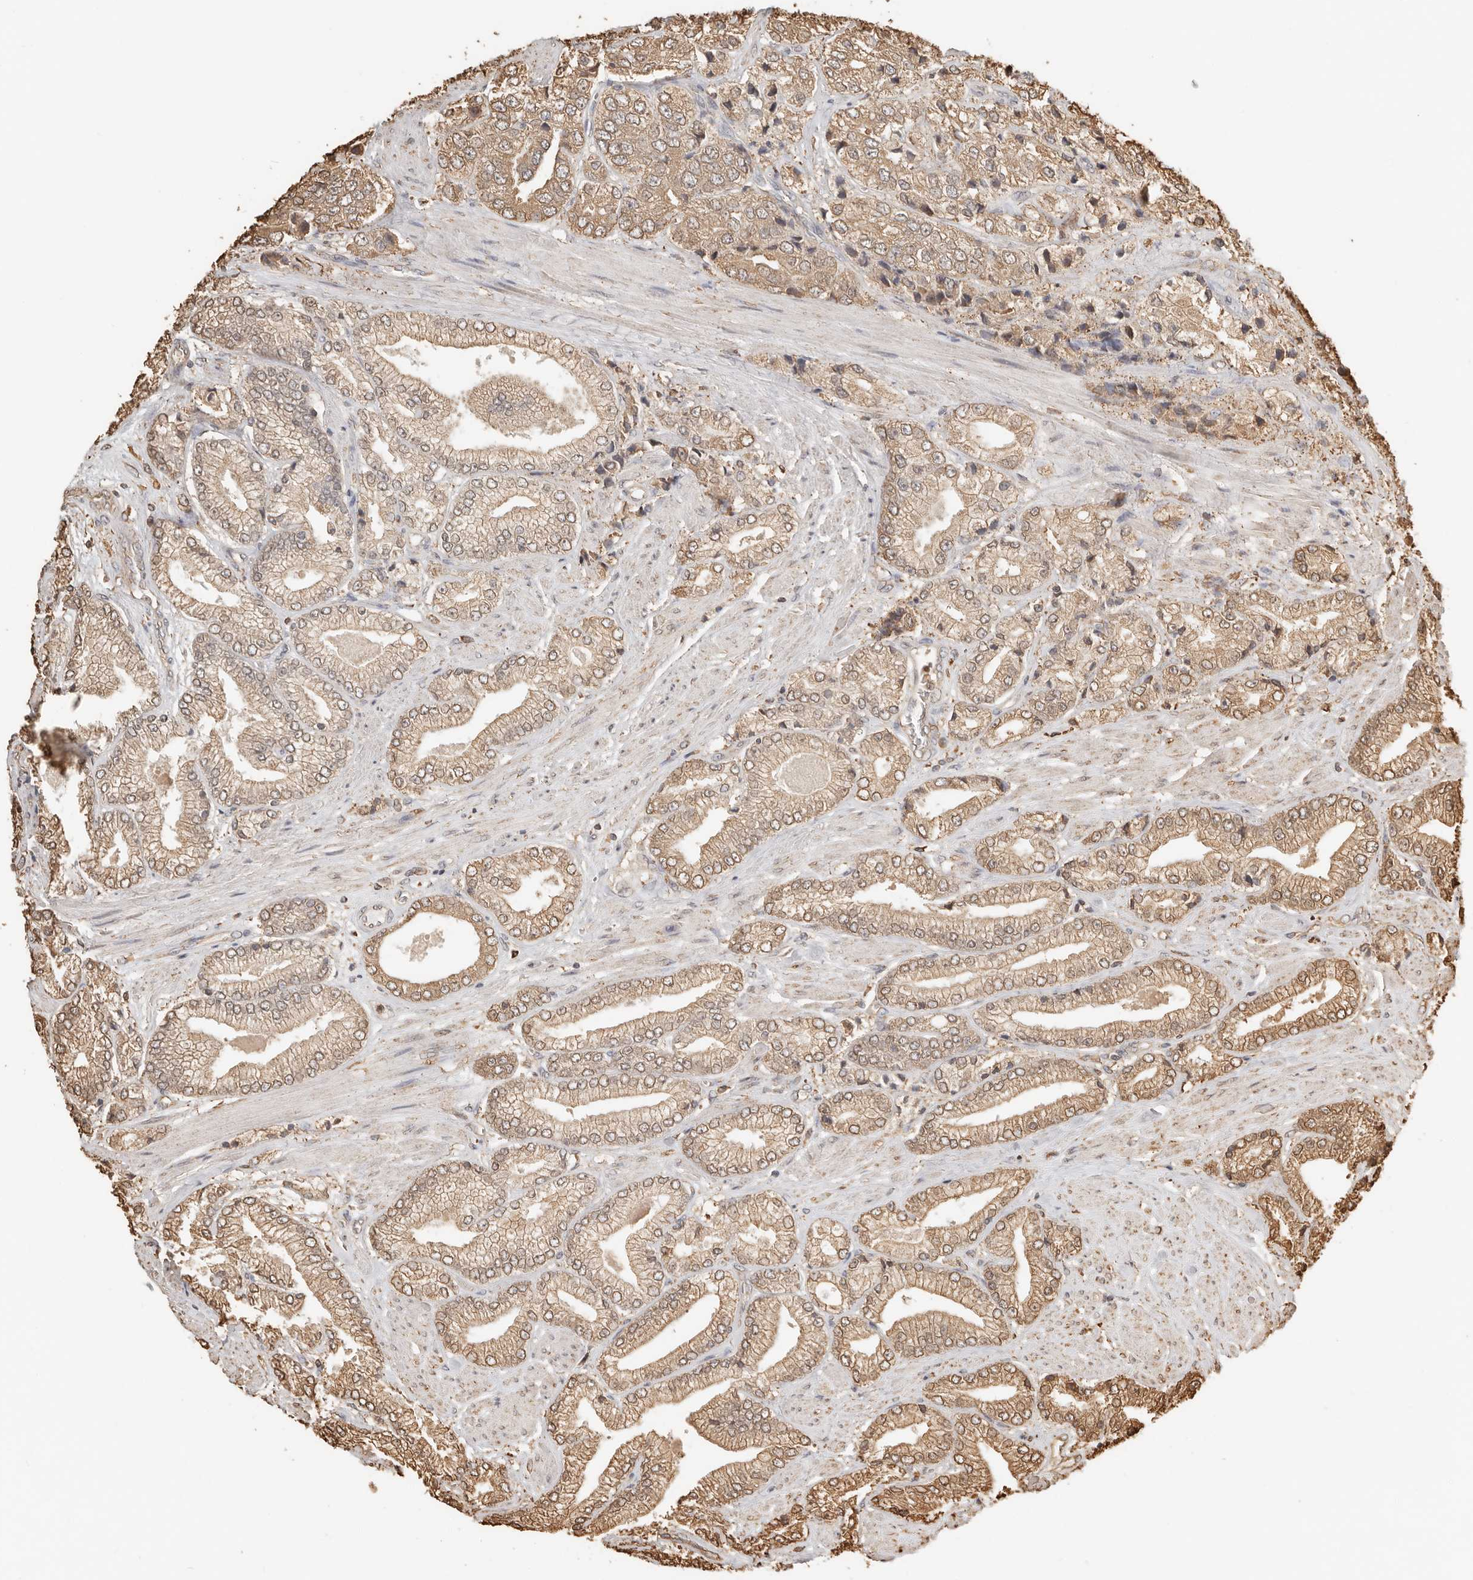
{"staining": {"intensity": "moderate", "quantity": ">75%", "location": "cytoplasmic/membranous,nuclear"}, "tissue": "prostate cancer", "cell_type": "Tumor cells", "image_type": "cancer", "snomed": [{"axis": "morphology", "description": "Adenocarcinoma, High grade"}, {"axis": "topography", "description": "Prostate"}], "caption": "Immunohistochemical staining of high-grade adenocarcinoma (prostate) displays moderate cytoplasmic/membranous and nuclear protein positivity in approximately >75% of tumor cells.", "gene": "ARHGEF10L", "patient": {"sex": "male", "age": 50}}